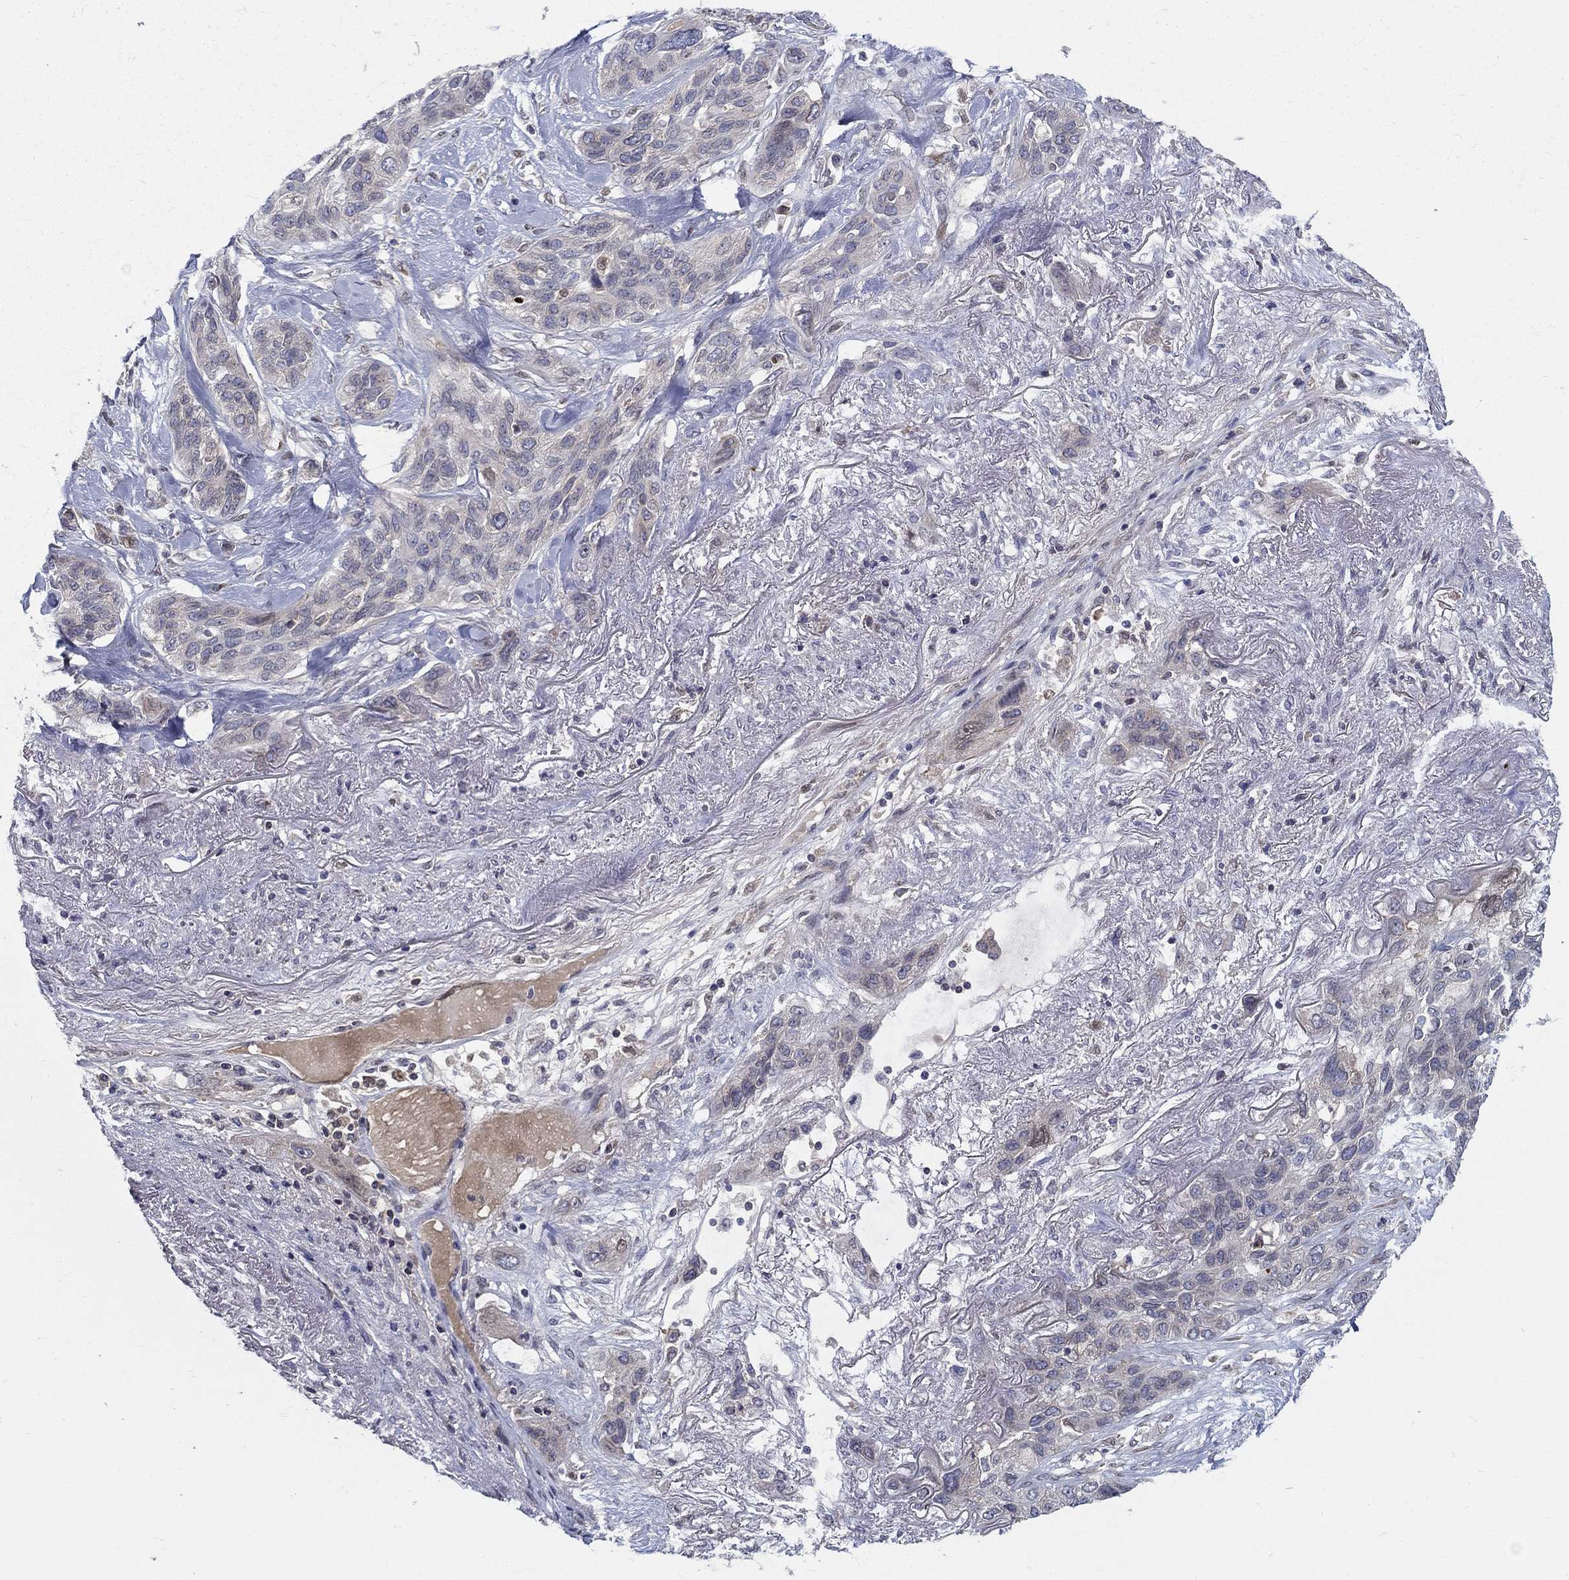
{"staining": {"intensity": "negative", "quantity": "none", "location": "none"}, "tissue": "lung cancer", "cell_type": "Tumor cells", "image_type": "cancer", "snomed": [{"axis": "morphology", "description": "Squamous cell carcinoma, NOS"}, {"axis": "topography", "description": "Lung"}], "caption": "A high-resolution histopathology image shows immunohistochemistry (IHC) staining of squamous cell carcinoma (lung), which reveals no significant staining in tumor cells.", "gene": "CETN3", "patient": {"sex": "female", "age": 70}}